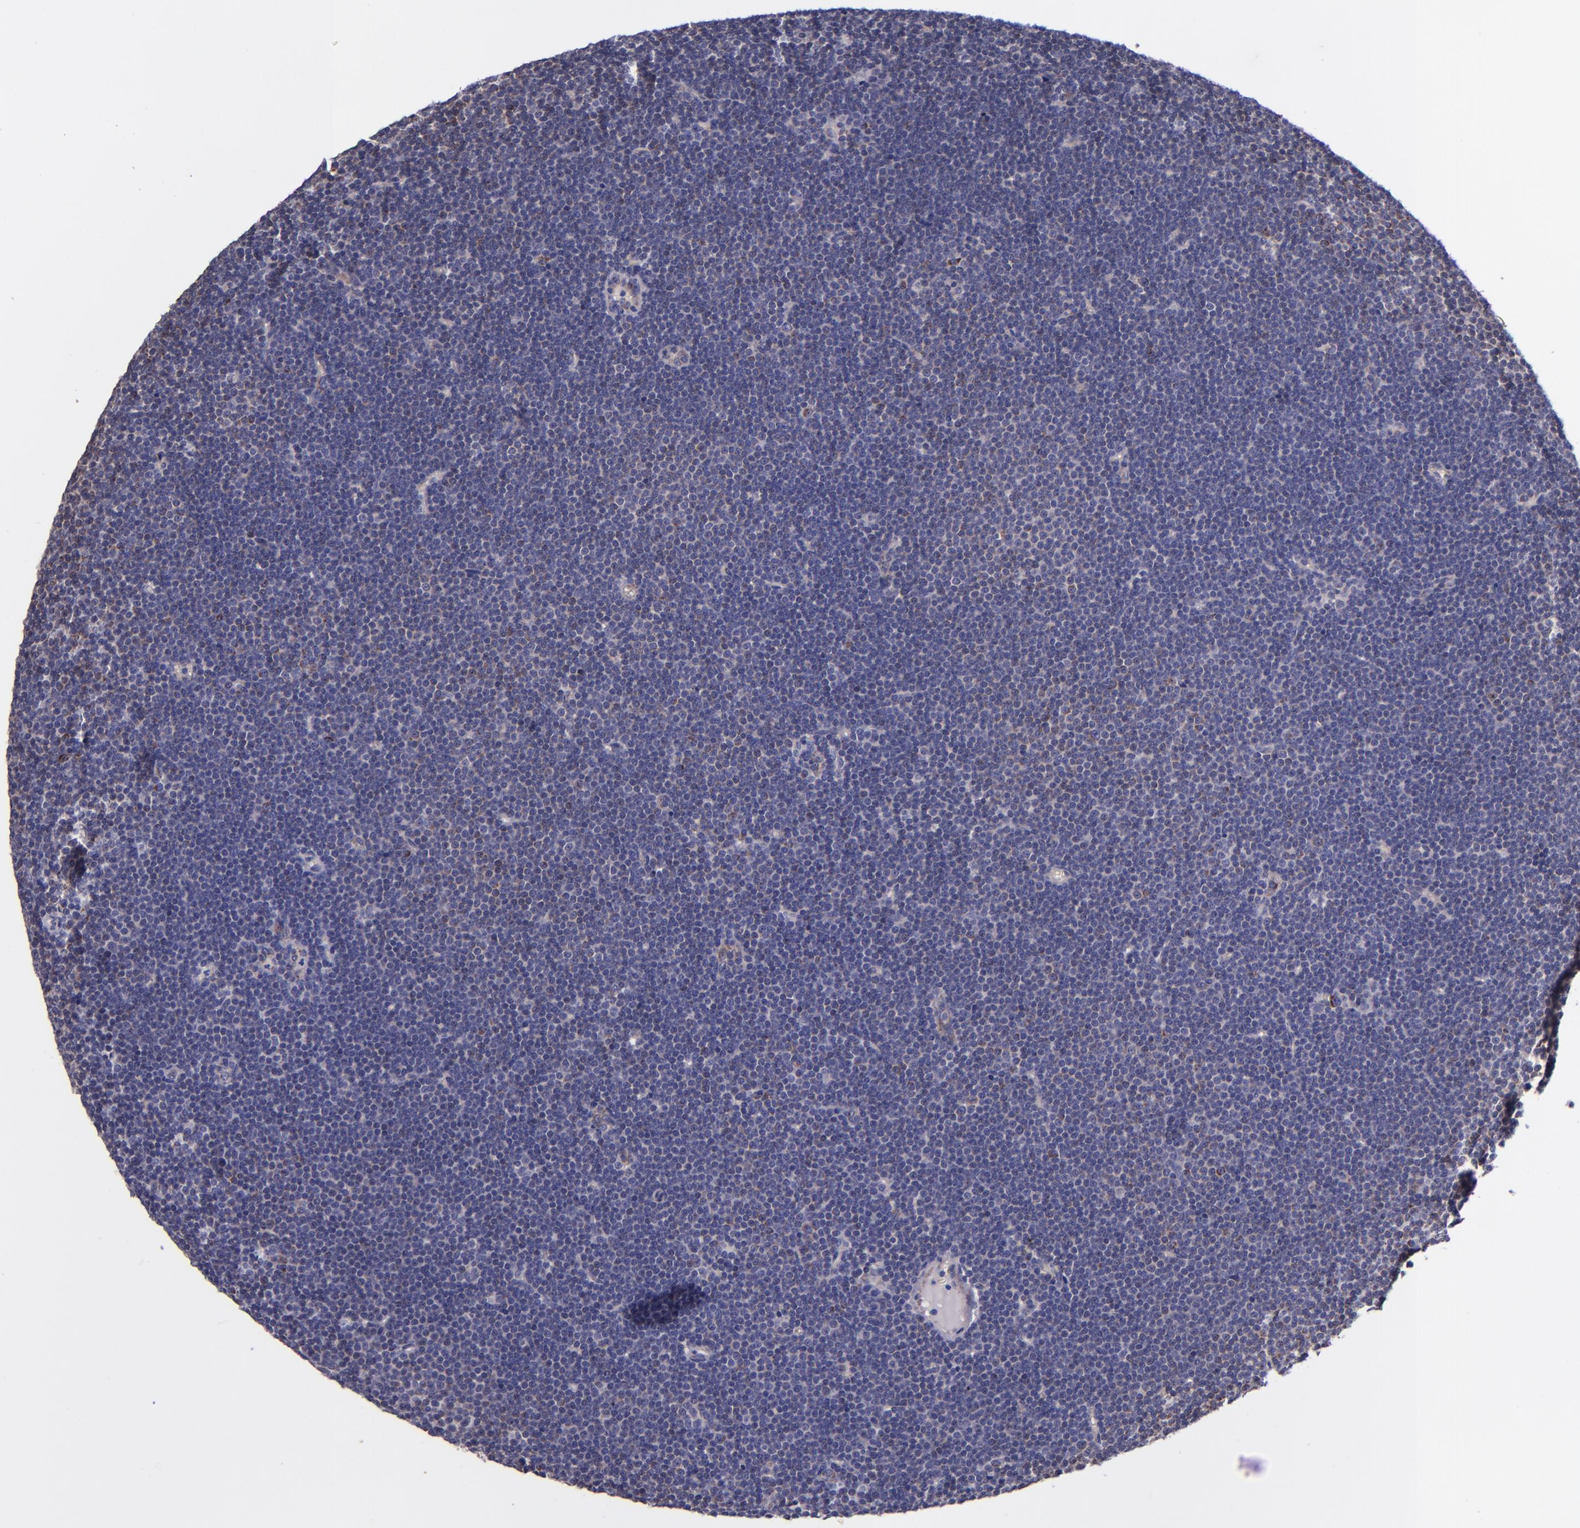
{"staining": {"intensity": "weak", "quantity": "<25%", "location": "cytoplasmic/membranous"}, "tissue": "lymphoma", "cell_type": "Tumor cells", "image_type": "cancer", "snomed": [{"axis": "morphology", "description": "Malignant lymphoma, non-Hodgkin's type, Low grade"}, {"axis": "topography", "description": "Lymph node"}], "caption": "Lymphoma was stained to show a protein in brown. There is no significant positivity in tumor cells.", "gene": "SHC1", "patient": {"sex": "female", "age": 73}}